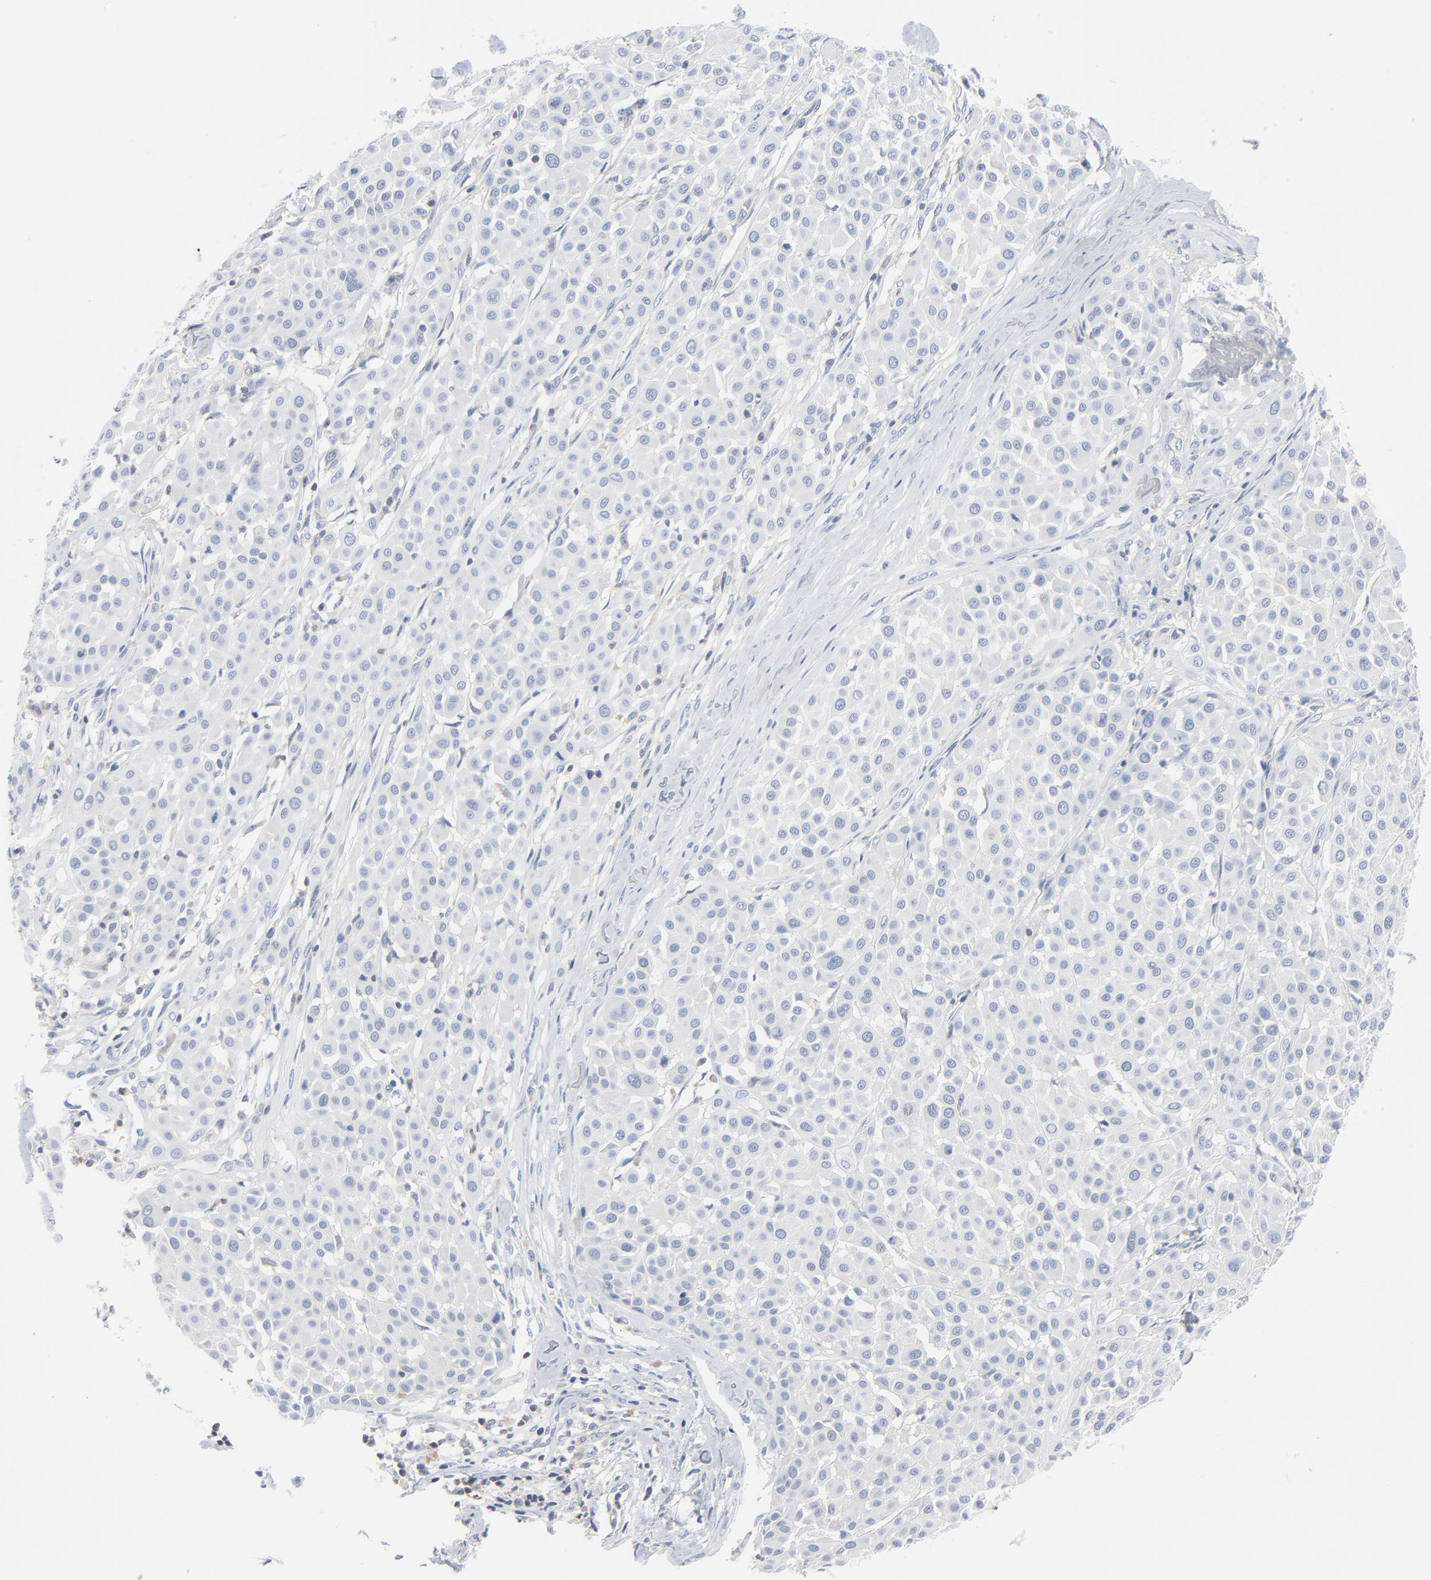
{"staining": {"intensity": "negative", "quantity": "none", "location": "none"}, "tissue": "melanoma", "cell_type": "Tumor cells", "image_type": "cancer", "snomed": [{"axis": "morphology", "description": "Malignant melanoma, Metastatic site"}, {"axis": "topography", "description": "Soft tissue"}], "caption": "This is a micrograph of immunohistochemistry staining of malignant melanoma (metastatic site), which shows no expression in tumor cells.", "gene": "PTK2B", "patient": {"sex": "male", "age": 41}}